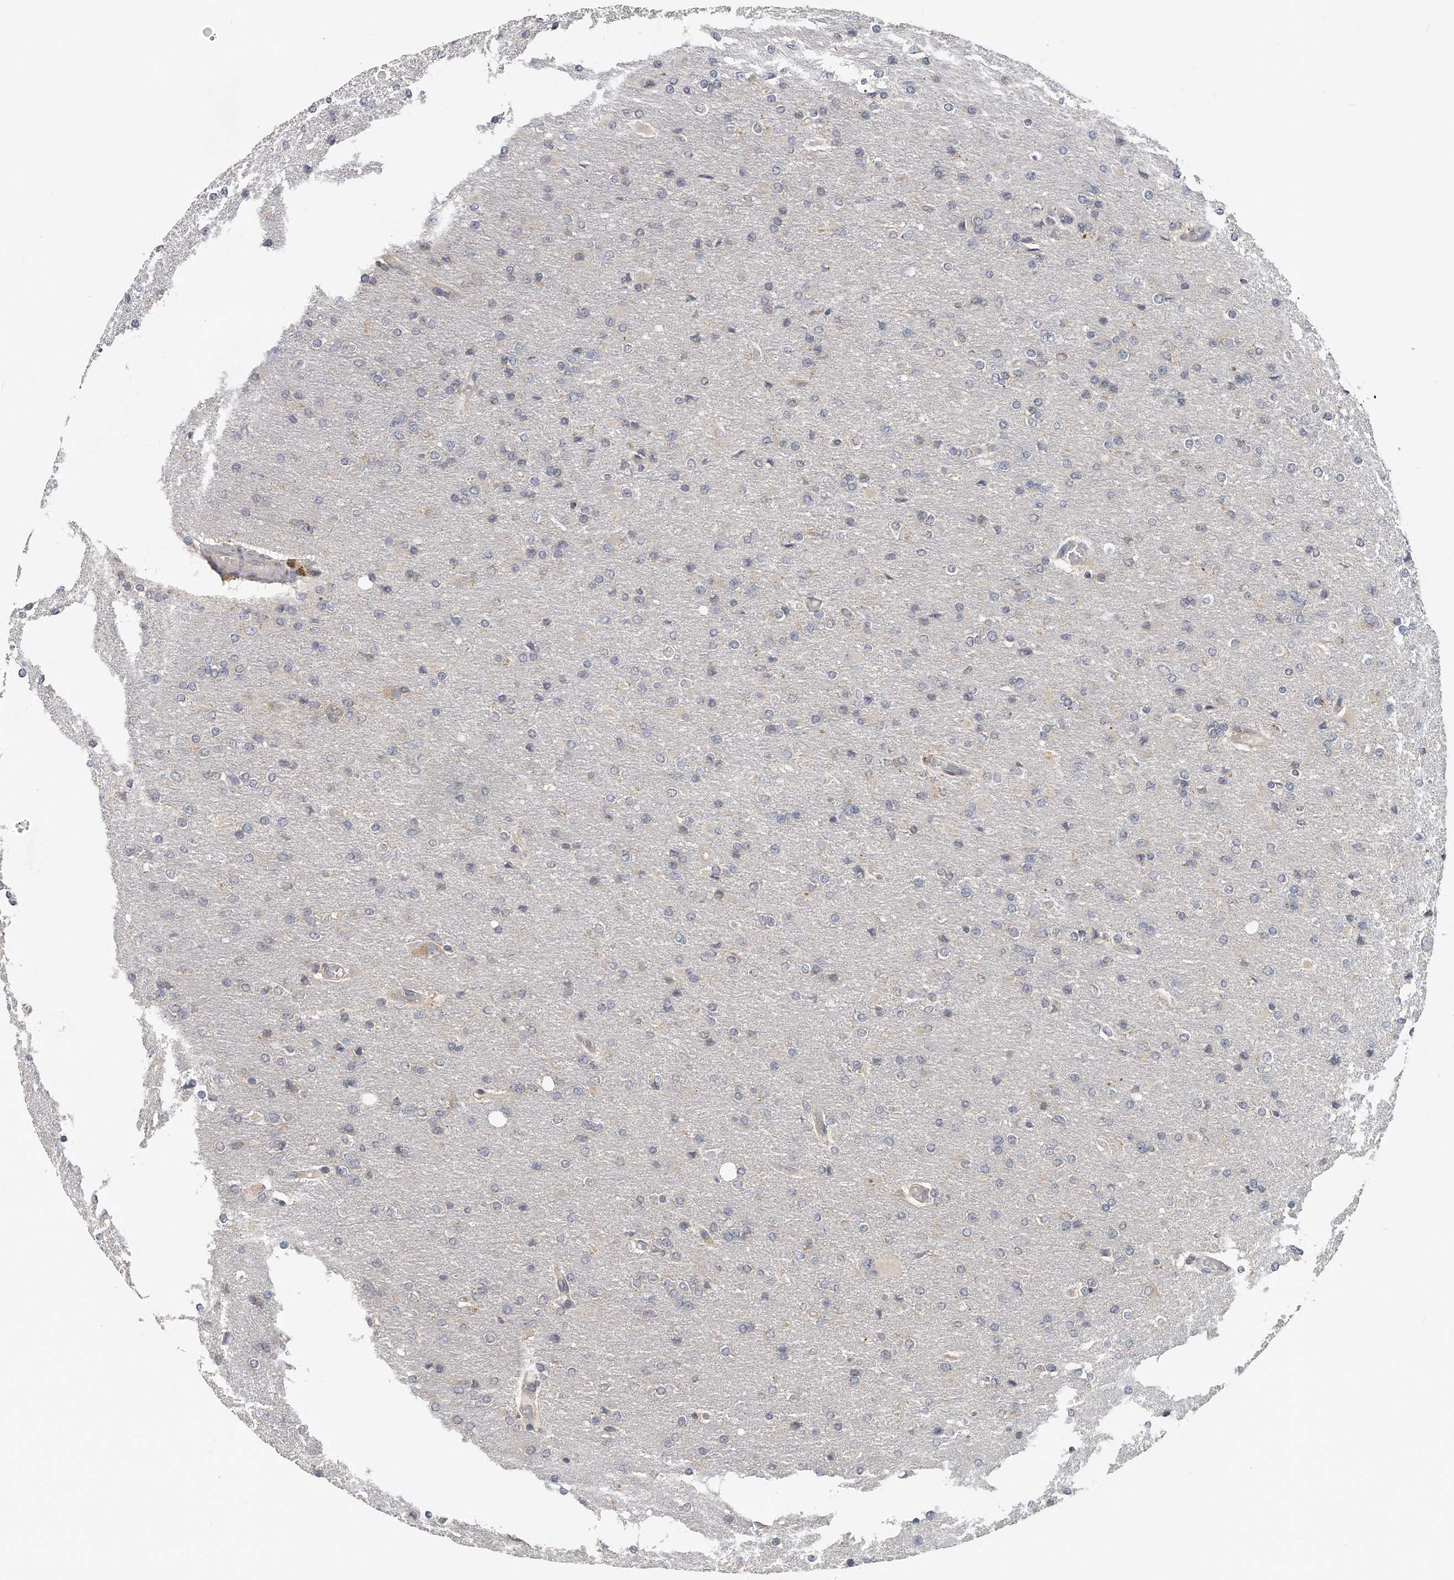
{"staining": {"intensity": "negative", "quantity": "none", "location": "none"}, "tissue": "glioma", "cell_type": "Tumor cells", "image_type": "cancer", "snomed": [{"axis": "morphology", "description": "Glioma, malignant, High grade"}, {"axis": "topography", "description": "Cerebral cortex"}], "caption": "High magnification brightfield microscopy of malignant high-grade glioma stained with DAB (3,3'-diaminobenzidine) (brown) and counterstained with hematoxylin (blue): tumor cells show no significant expression.", "gene": "EIF3I", "patient": {"sex": "female", "age": 36}}